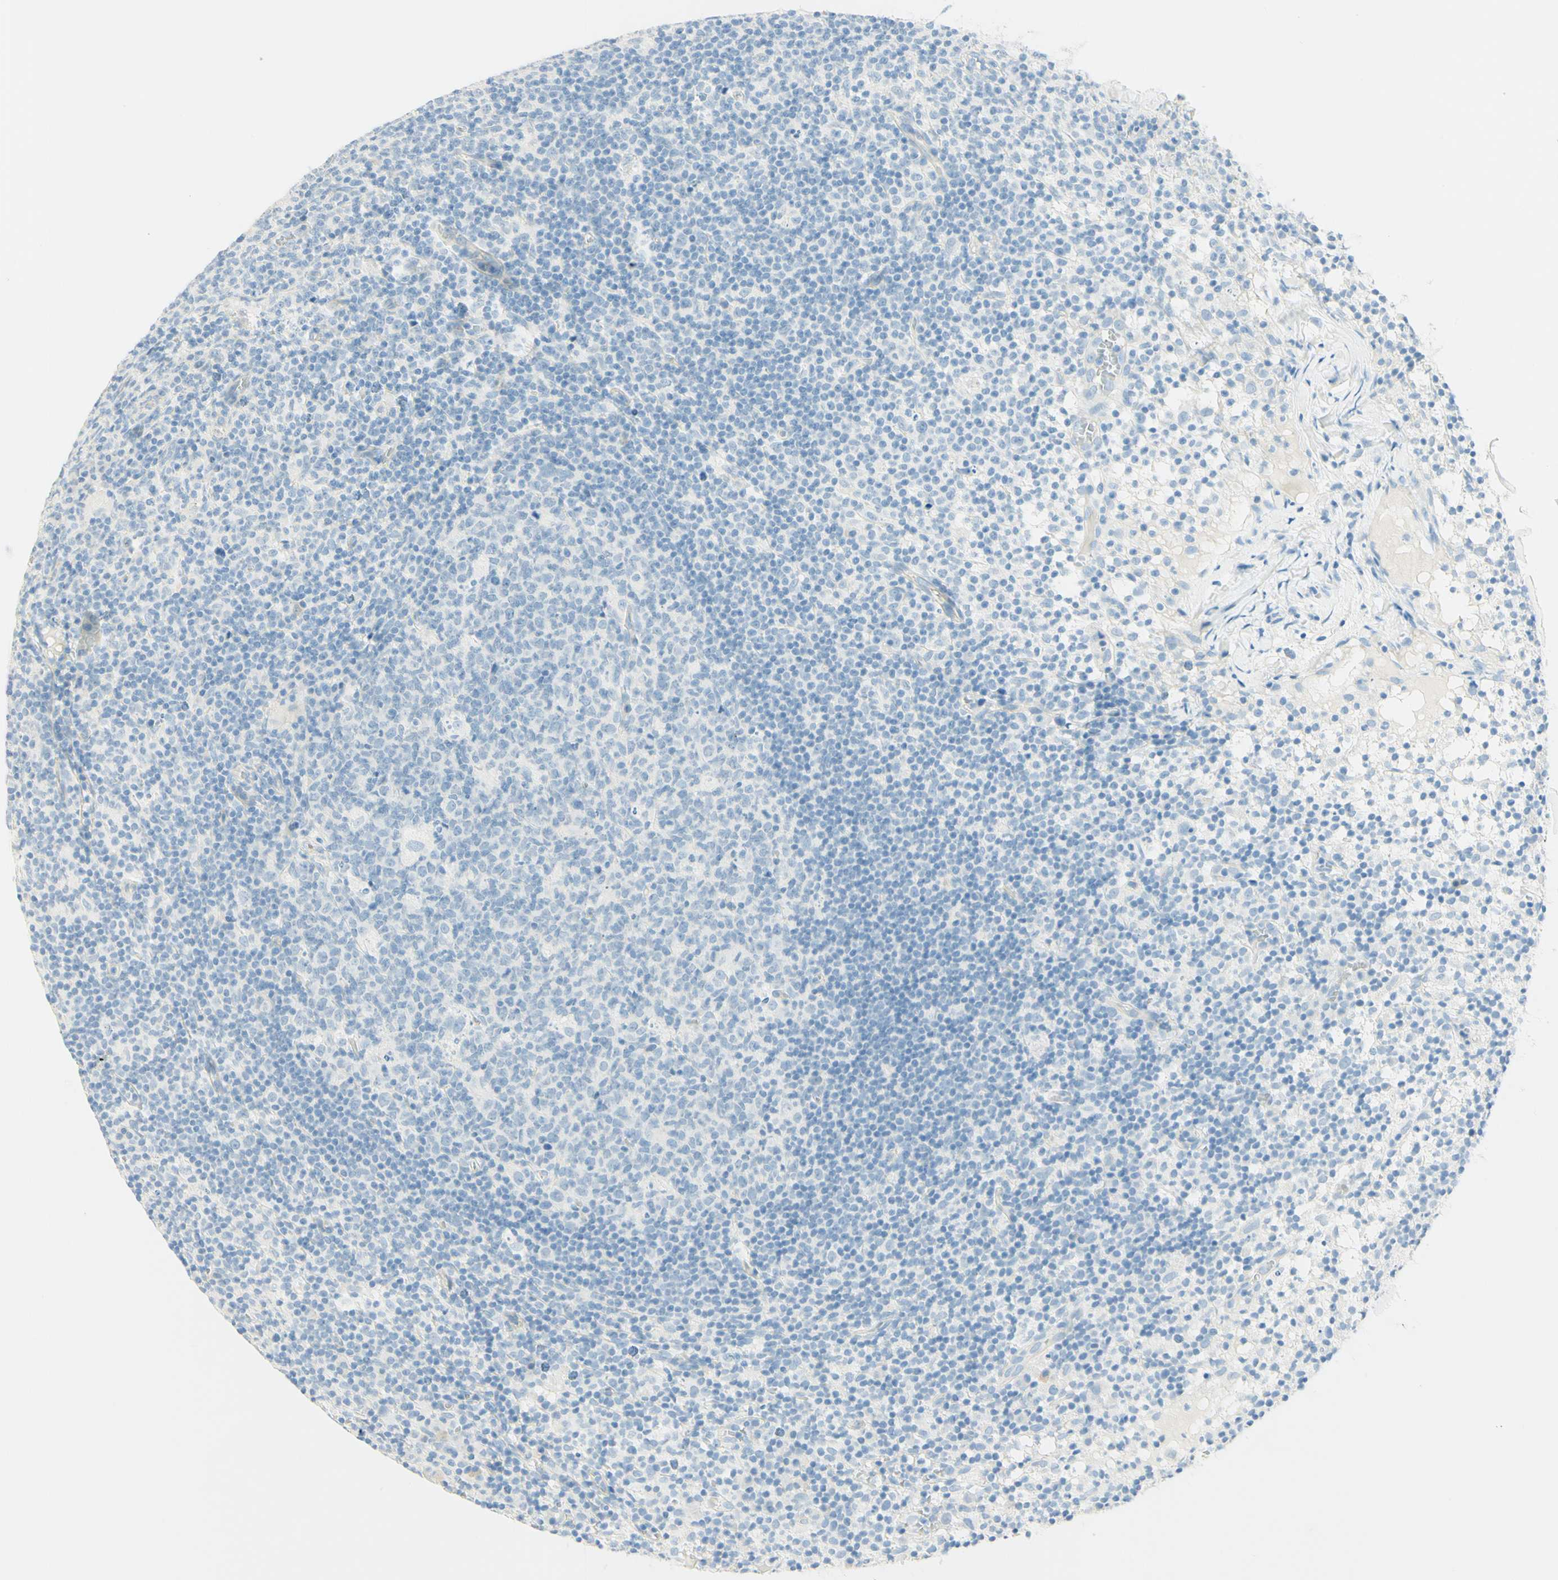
{"staining": {"intensity": "negative", "quantity": "none", "location": "none"}, "tissue": "lymph node", "cell_type": "Germinal center cells", "image_type": "normal", "snomed": [{"axis": "morphology", "description": "Normal tissue, NOS"}, {"axis": "morphology", "description": "Inflammation, NOS"}, {"axis": "topography", "description": "Lymph node"}], "caption": "This is an immunohistochemistry image of benign human lymph node. There is no staining in germinal center cells.", "gene": "TMEM132D", "patient": {"sex": "male", "age": 55}}